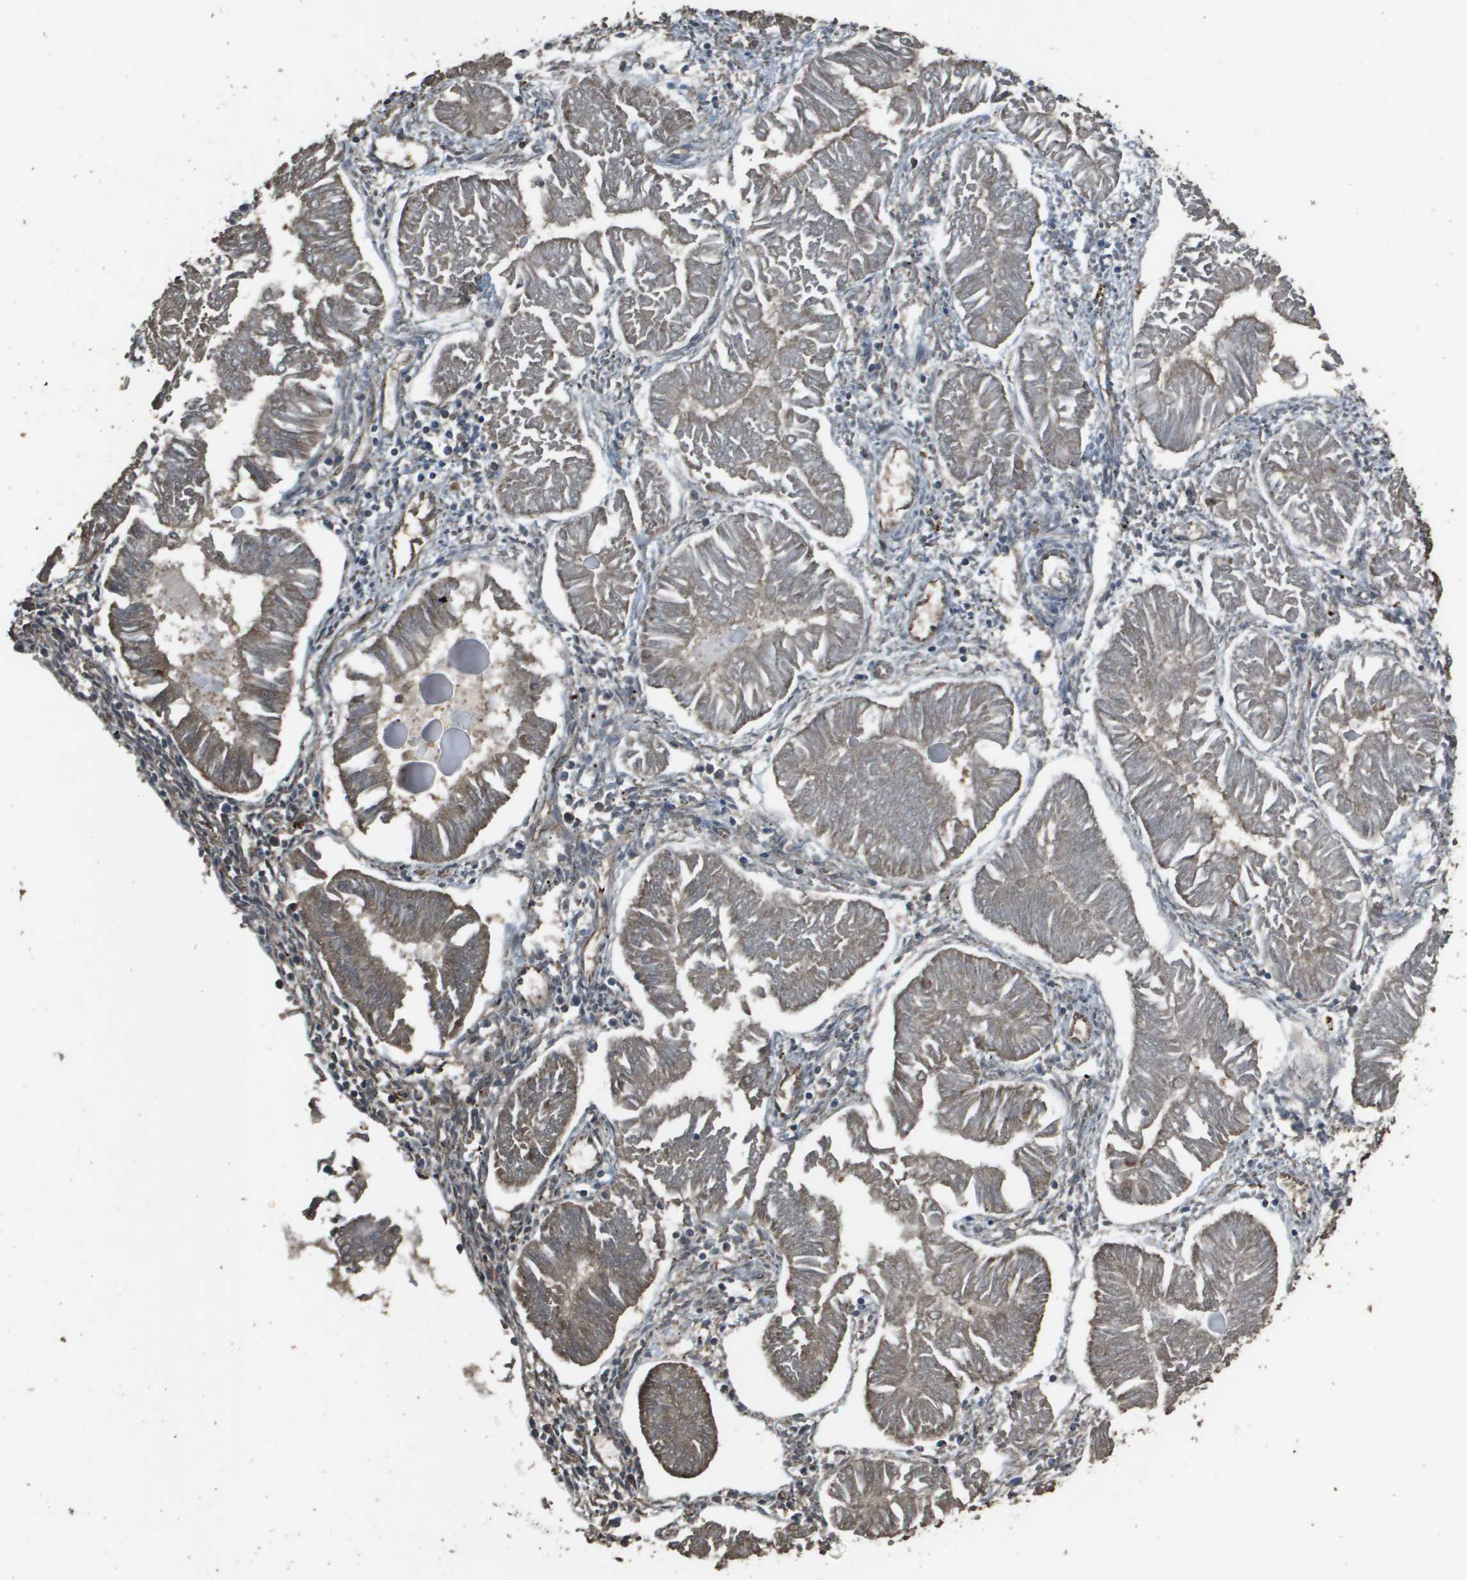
{"staining": {"intensity": "moderate", "quantity": ">75%", "location": "cytoplasmic/membranous"}, "tissue": "endometrial cancer", "cell_type": "Tumor cells", "image_type": "cancer", "snomed": [{"axis": "morphology", "description": "Adenocarcinoma, NOS"}, {"axis": "topography", "description": "Endometrium"}], "caption": "The image demonstrates immunohistochemical staining of endometrial cancer (adenocarcinoma). There is moderate cytoplasmic/membranous expression is appreciated in about >75% of tumor cells.", "gene": "FIG4", "patient": {"sex": "female", "age": 53}}